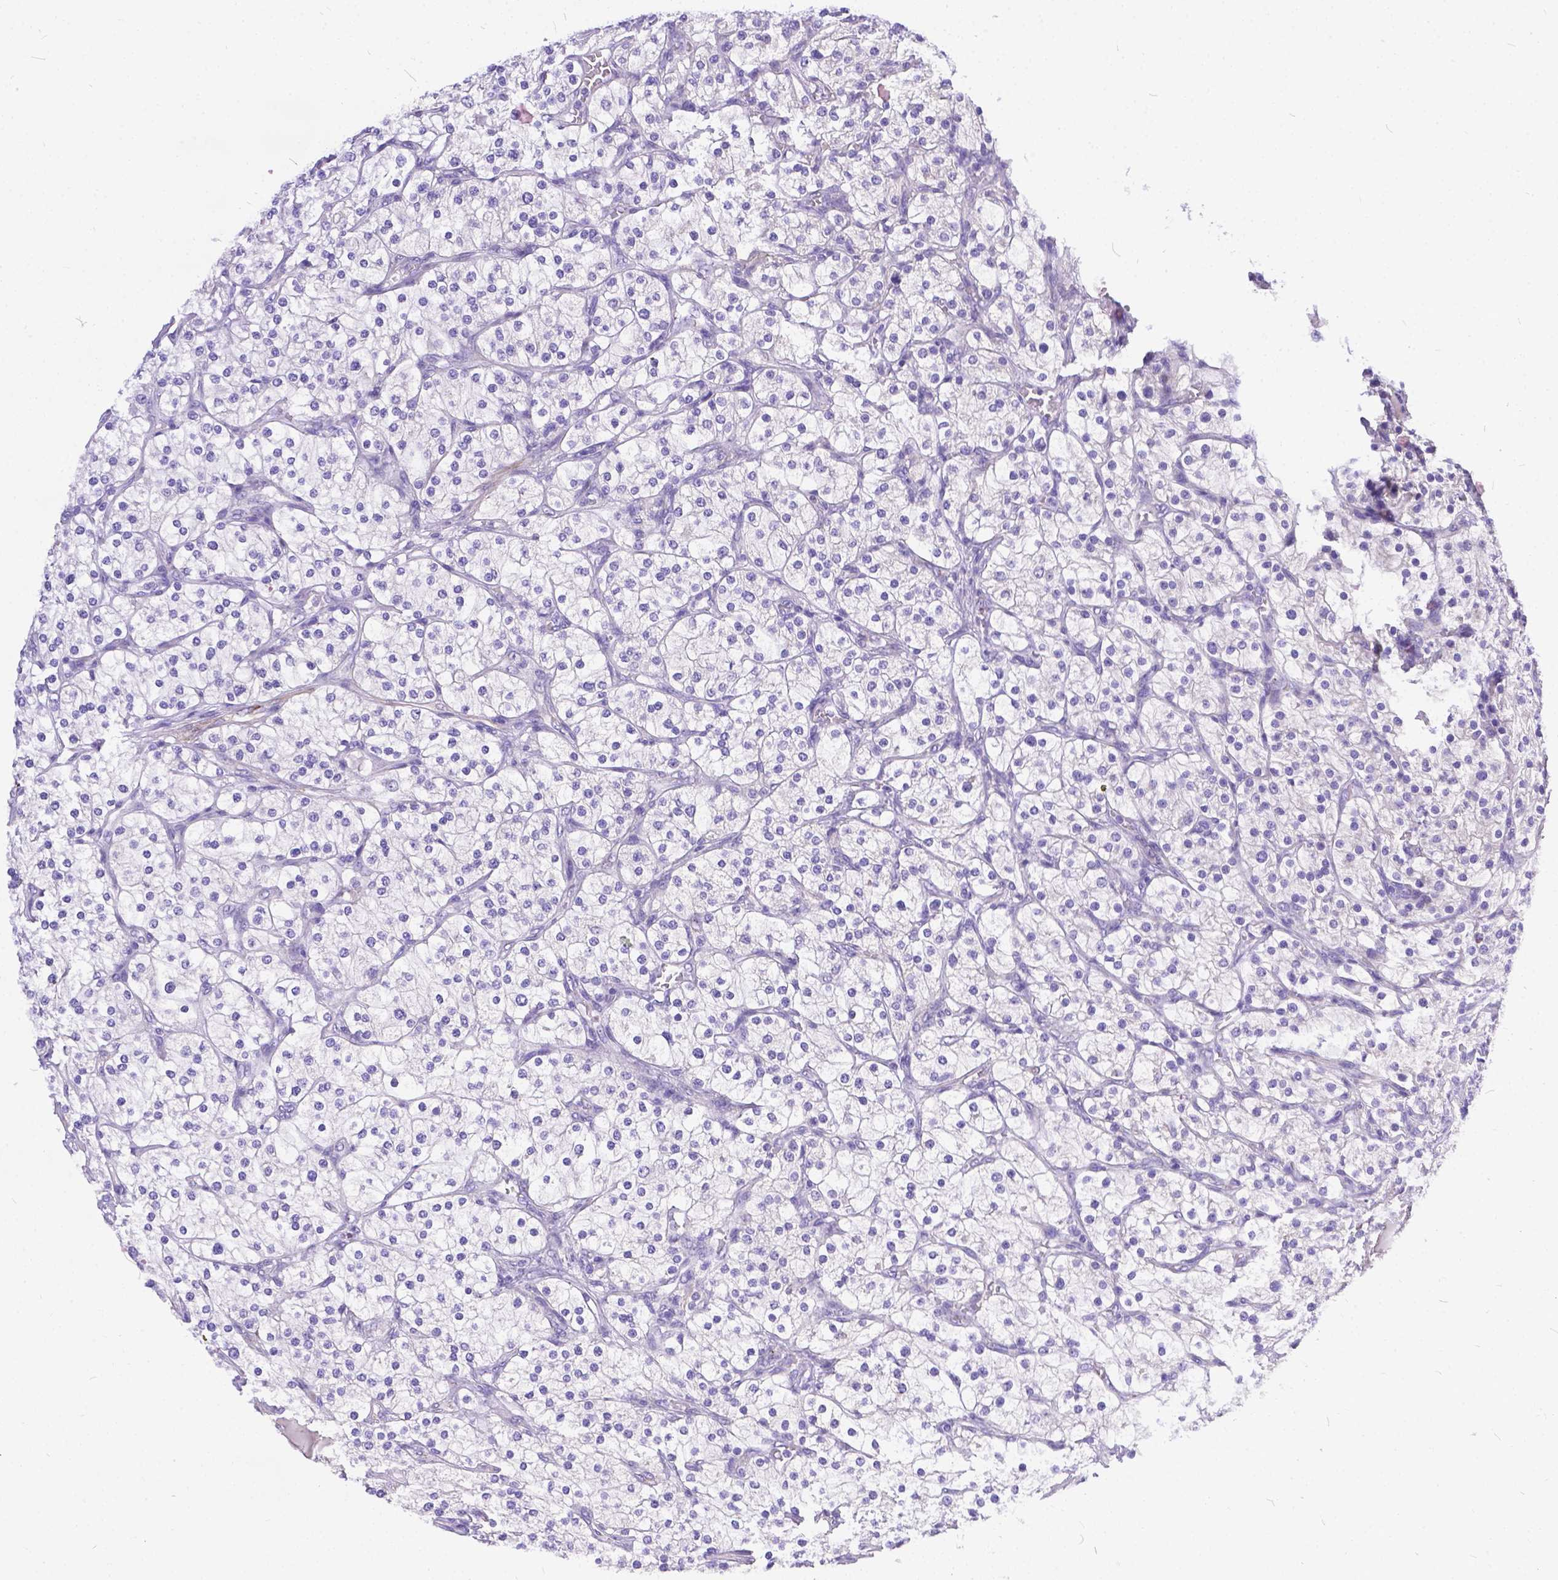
{"staining": {"intensity": "negative", "quantity": "none", "location": "none"}, "tissue": "renal cancer", "cell_type": "Tumor cells", "image_type": "cancer", "snomed": [{"axis": "morphology", "description": "Adenocarcinoma, NOS"}, {"axis": "topography", "description": "Kidney"}], "caption": "This is an immunohistochemistry (IHC) photomicrograph of human renal cancer (adenocarcinoma). There is no expression in tumor cells.", "gene": "DLEC1", "patient": {"sex": "male", "age": 80}}